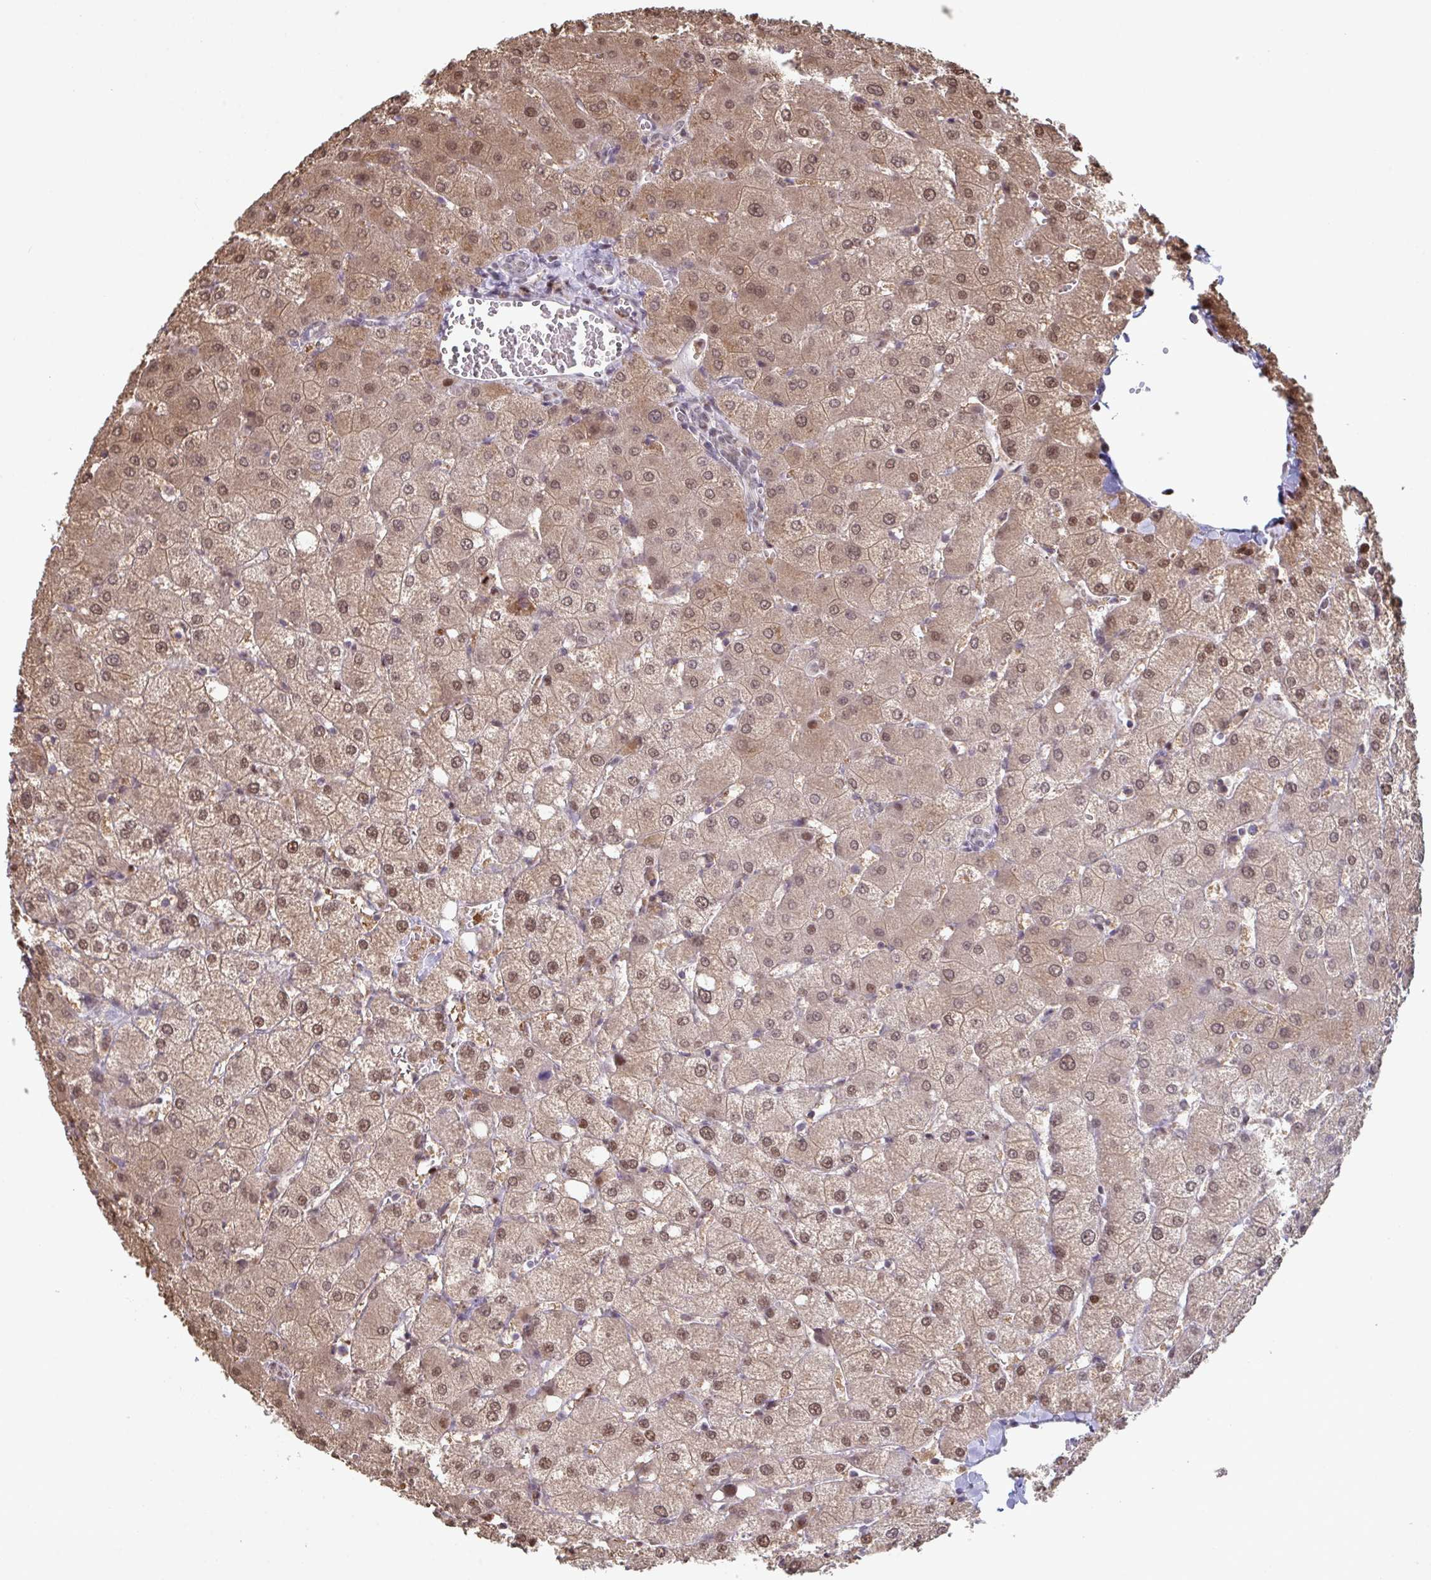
{"staining": {"intensity": "weak", "quantity": ">75%", "location": "nuclear"}, "tissue": "liver", "cell_type": "Cholangiocytes", "image_type": "normal", "snomed": [{"axis": "morphology", "description": "Normal tissue, NOS"}, {"axis": "topography", "description": "Liver"}], "caption": "This is a histology image of immunohistochemistry staining of benign liver, which shows weak positivity in the nuclear of cholangiocytes.", "gene": "ACD", "patient": {"sex": "female", "age": 54}}